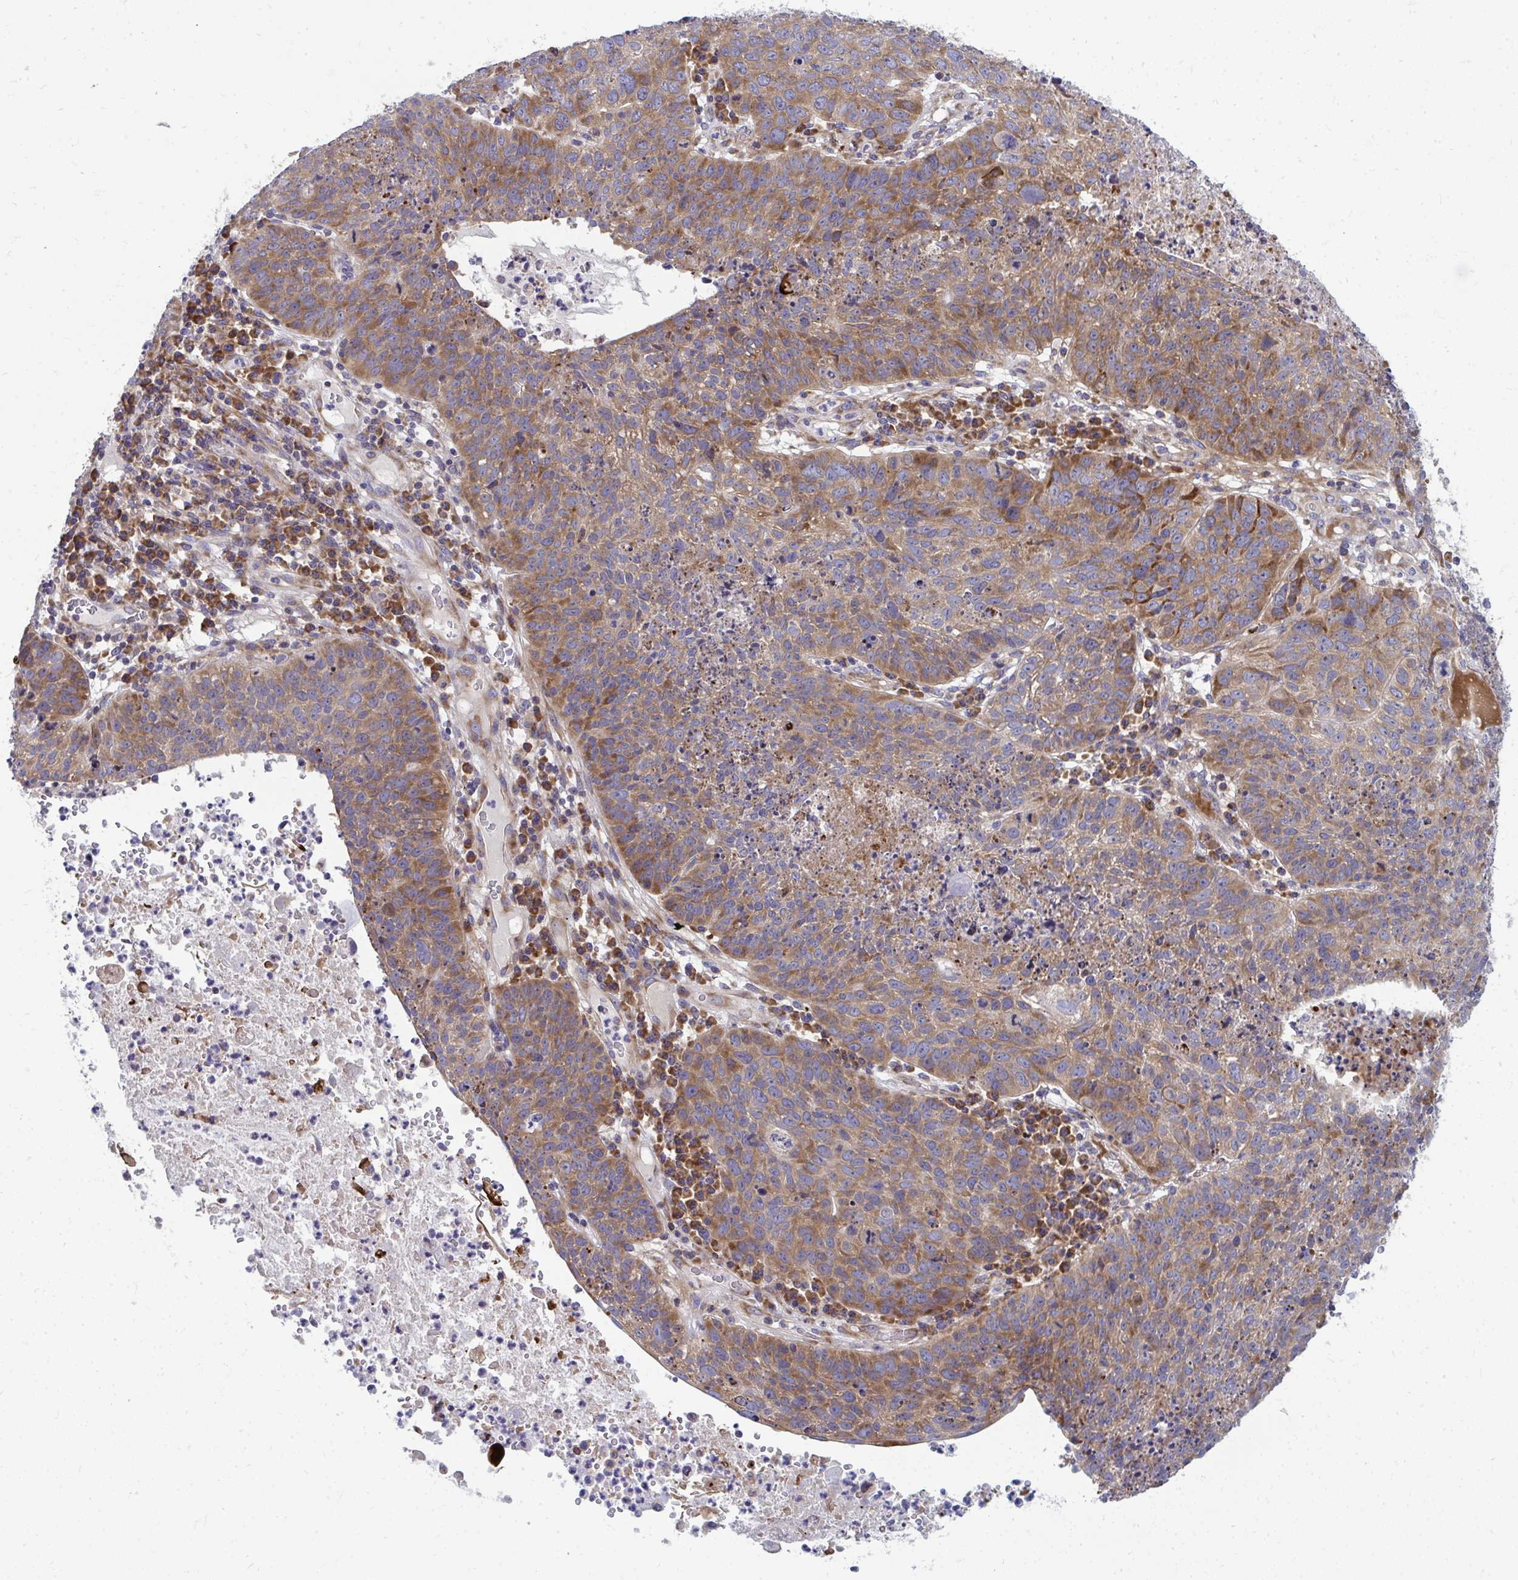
{"staining": {"intensity": "moderate", "quantity": ">75%", "location": "cytoplasmic/membranous"}, "tissue": "lung cancer", "cell_type": "Tumor cells", "image_type": "cancer", "snomed": [{"axis": "morphology", "description": "Squamous cell carcinoma, NOS"}, {"axis": "topography", "description": "Lung"}], "caption": "This photomicrograph reveals immunohistochemistry staining of human lung cancer, with medium moderate cytoplasmic/membranous staining in about >75% of tumor cells.", "gene": "GFPT2", "patient": {"sex": "male", "age": 63}}